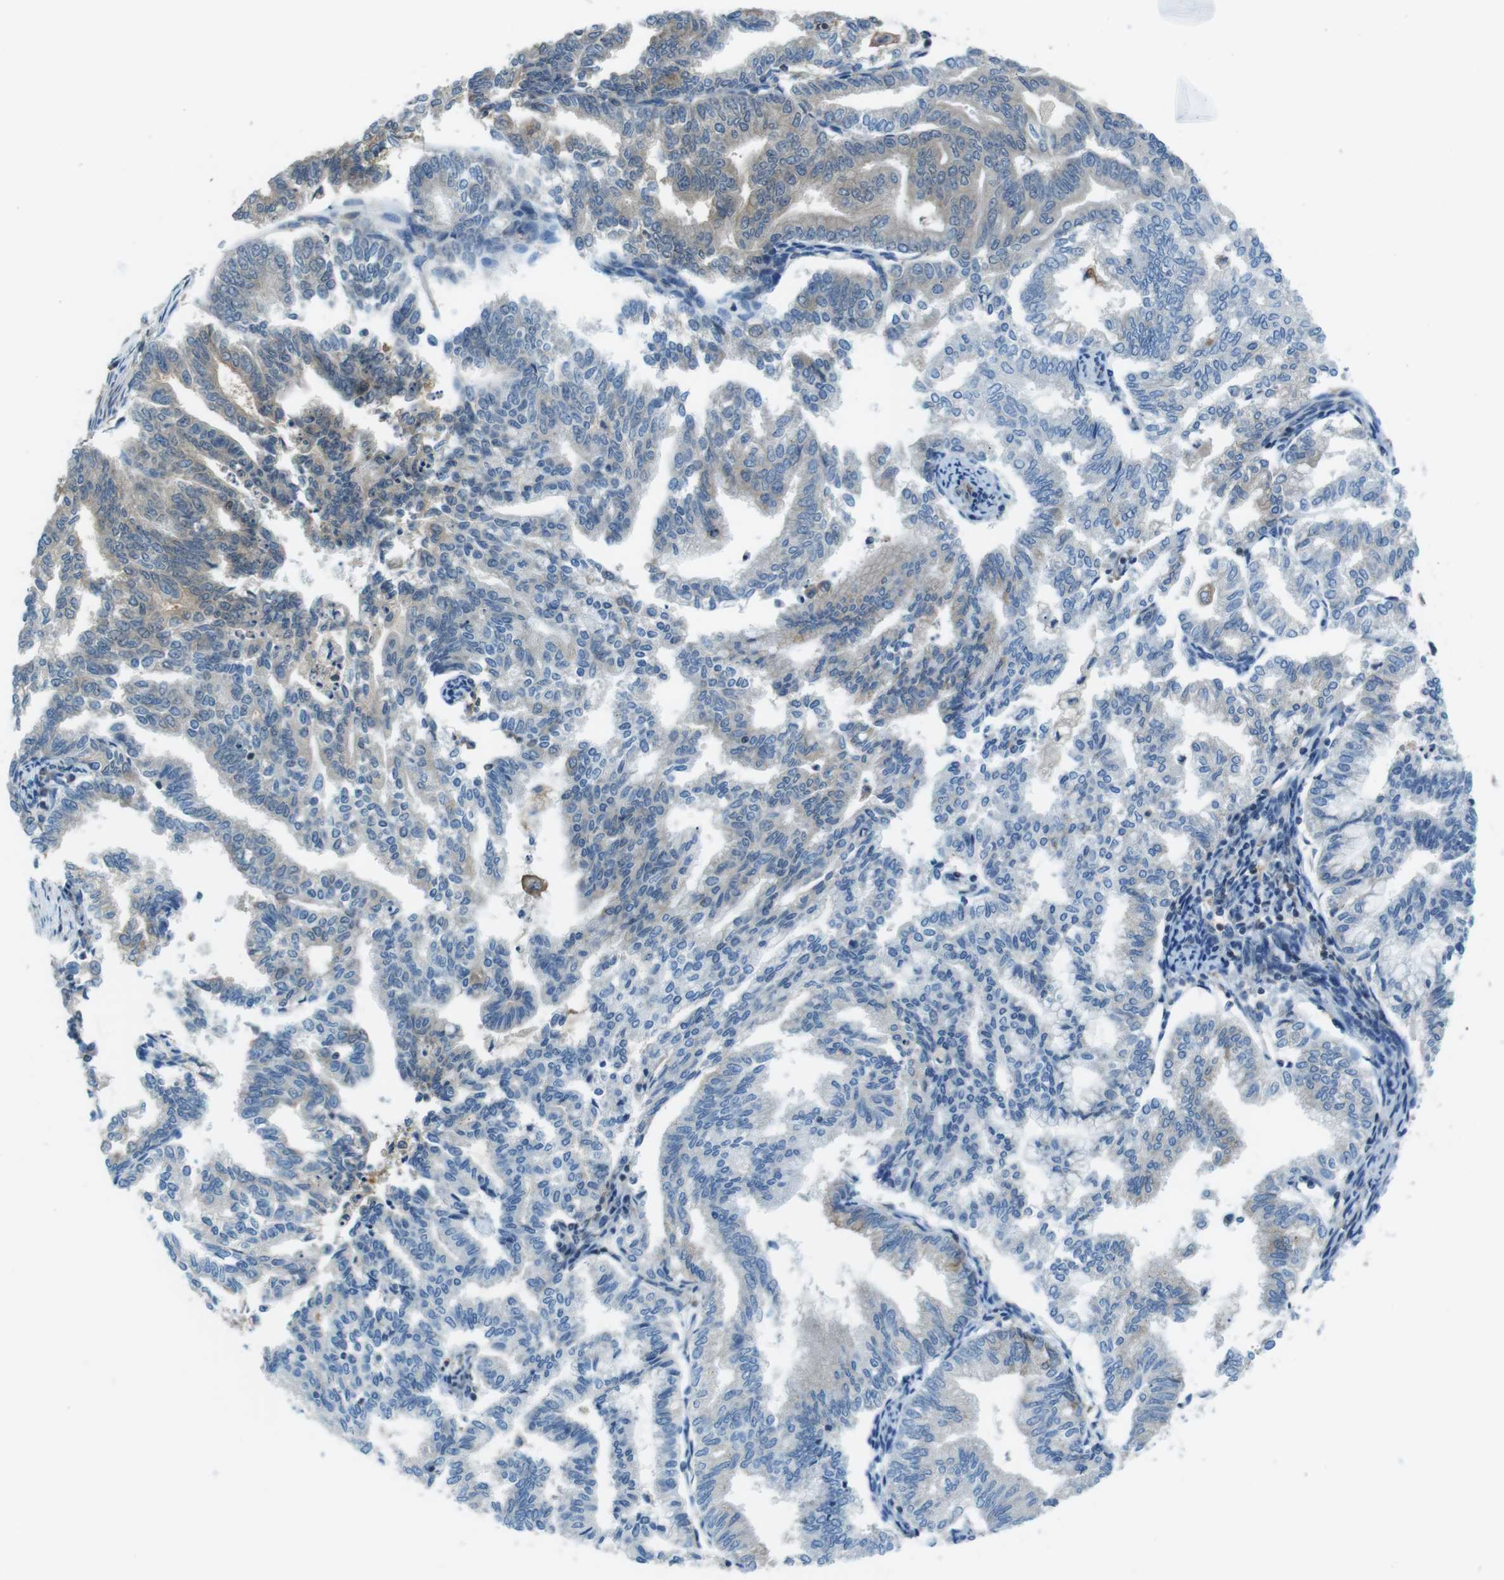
{"staining": {"intensity": "weak", "quantity": "25%-75%", "location": "cytoplasmic/membranous"}, "tissue": "endometrial cancer", "cell_type": "Tumor cells", "image_type": "cancer", "snomed": [{"axis": "morphology", "description": "Adenocarcinoma, NOS"}, {"axis": "topography", "description": "Endometrium"}], "caption": "There is low levels of weak cytoplasmic/membranous expression in tumor cells of endometrial cancer (adenocarcinoma), as demonstrated by immunohistochemical staining (brown color).", "gene": "TES", "patient": {"sex": "female", "age": 79}}